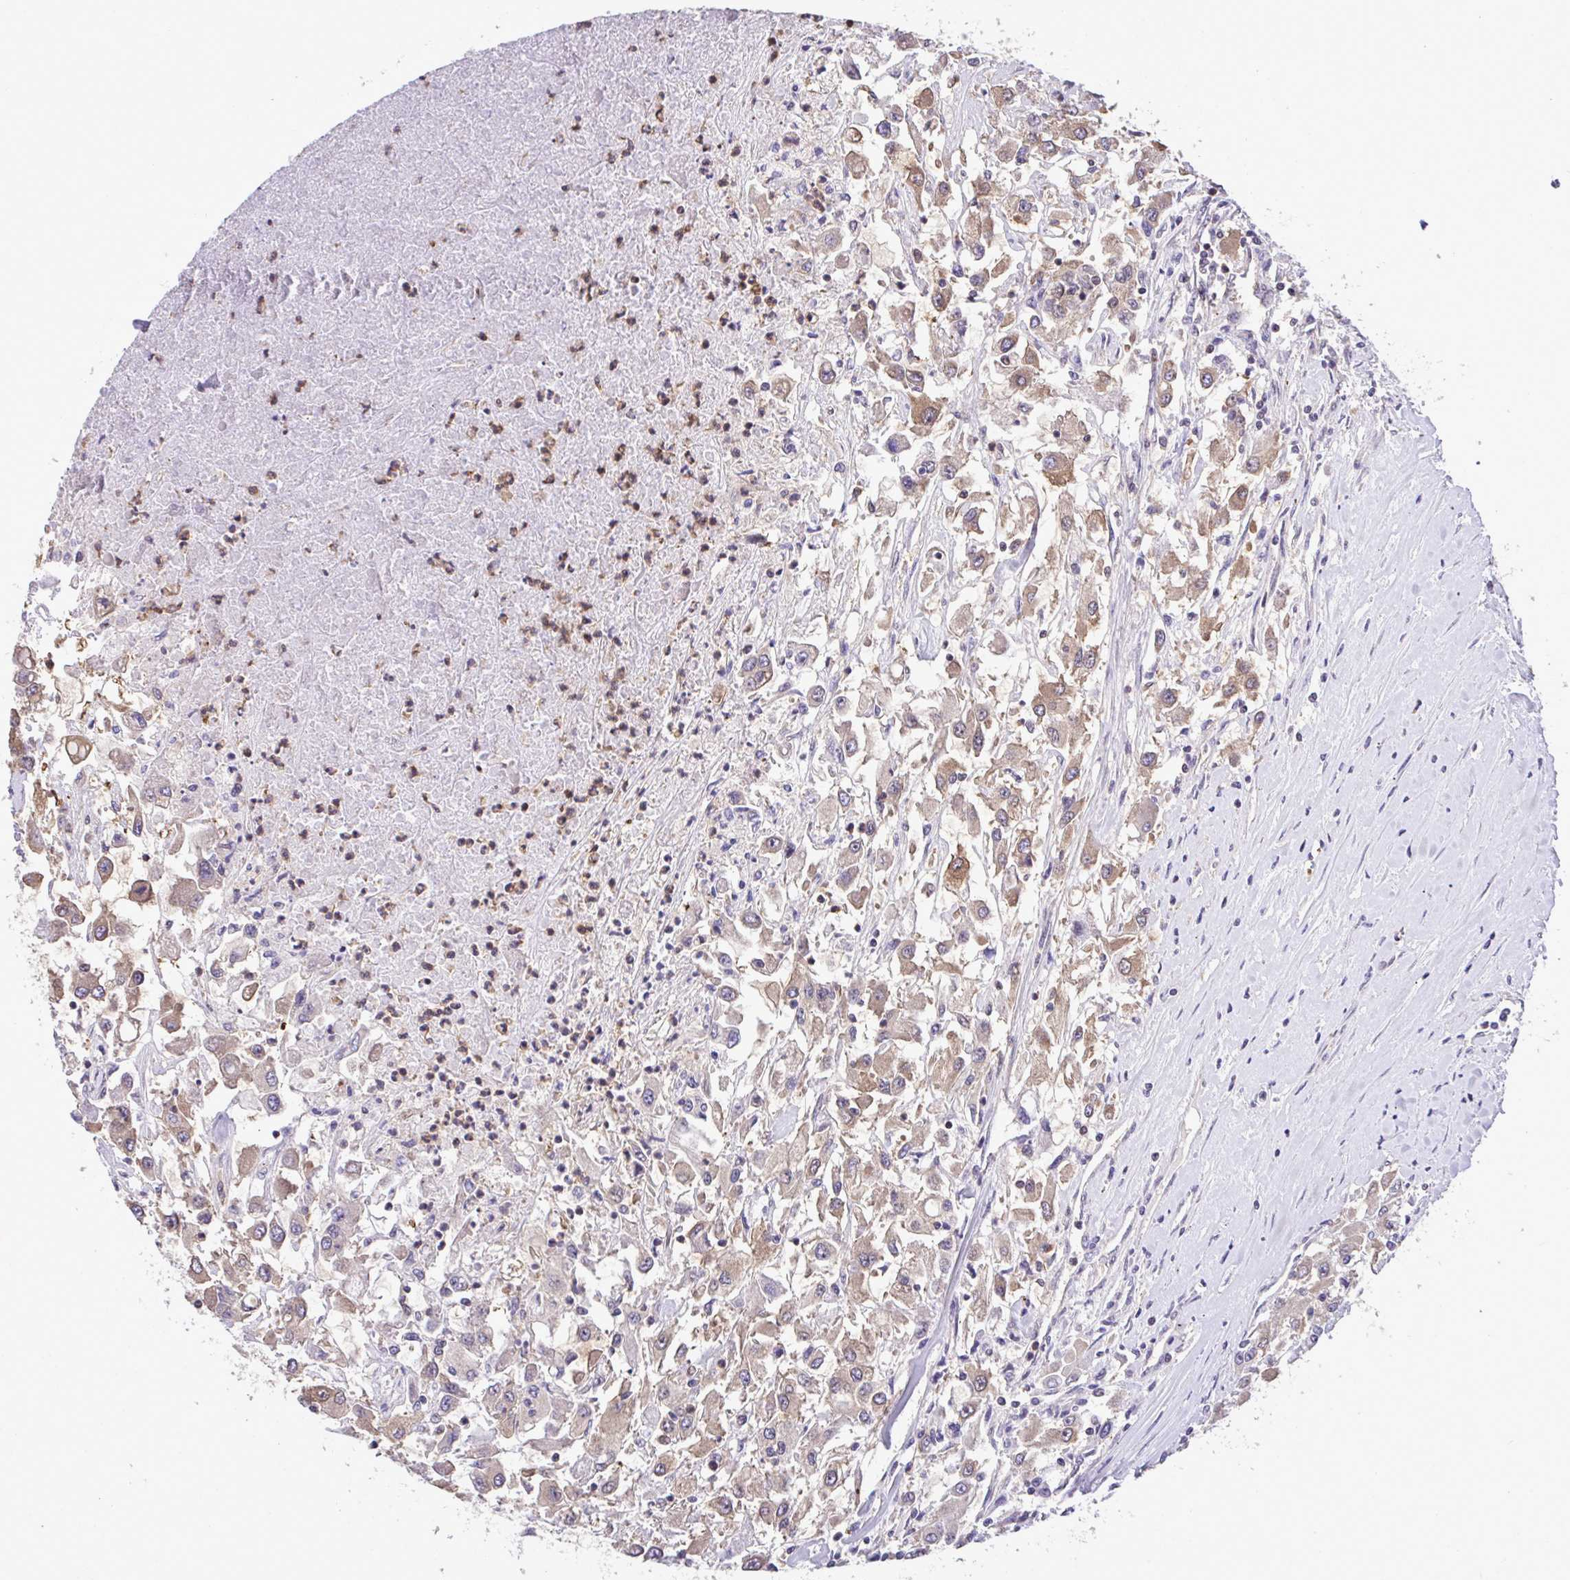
{"staining": {"intensity": "weak", "quantity": ">75%", "location": "cytoplasmic/membranous"}, "tissue": "renal cancer", "cell_type": "Tumor cells", "image_type": "cancer", "snomed": [{"axis": "morphology", "description": "Adenocarcinoma, NOS"}, {"axis": "topography", "description": "Kidney"}], "caption": "This is a histology image of immunohistochemistry (IHC) staining of adenocarcinoma (renal), which shows weak expression in the cytoplasmic/membranous of tumor cells.", "gene": "GLIS3", "patient": {"sex": "female", "age": 67}}